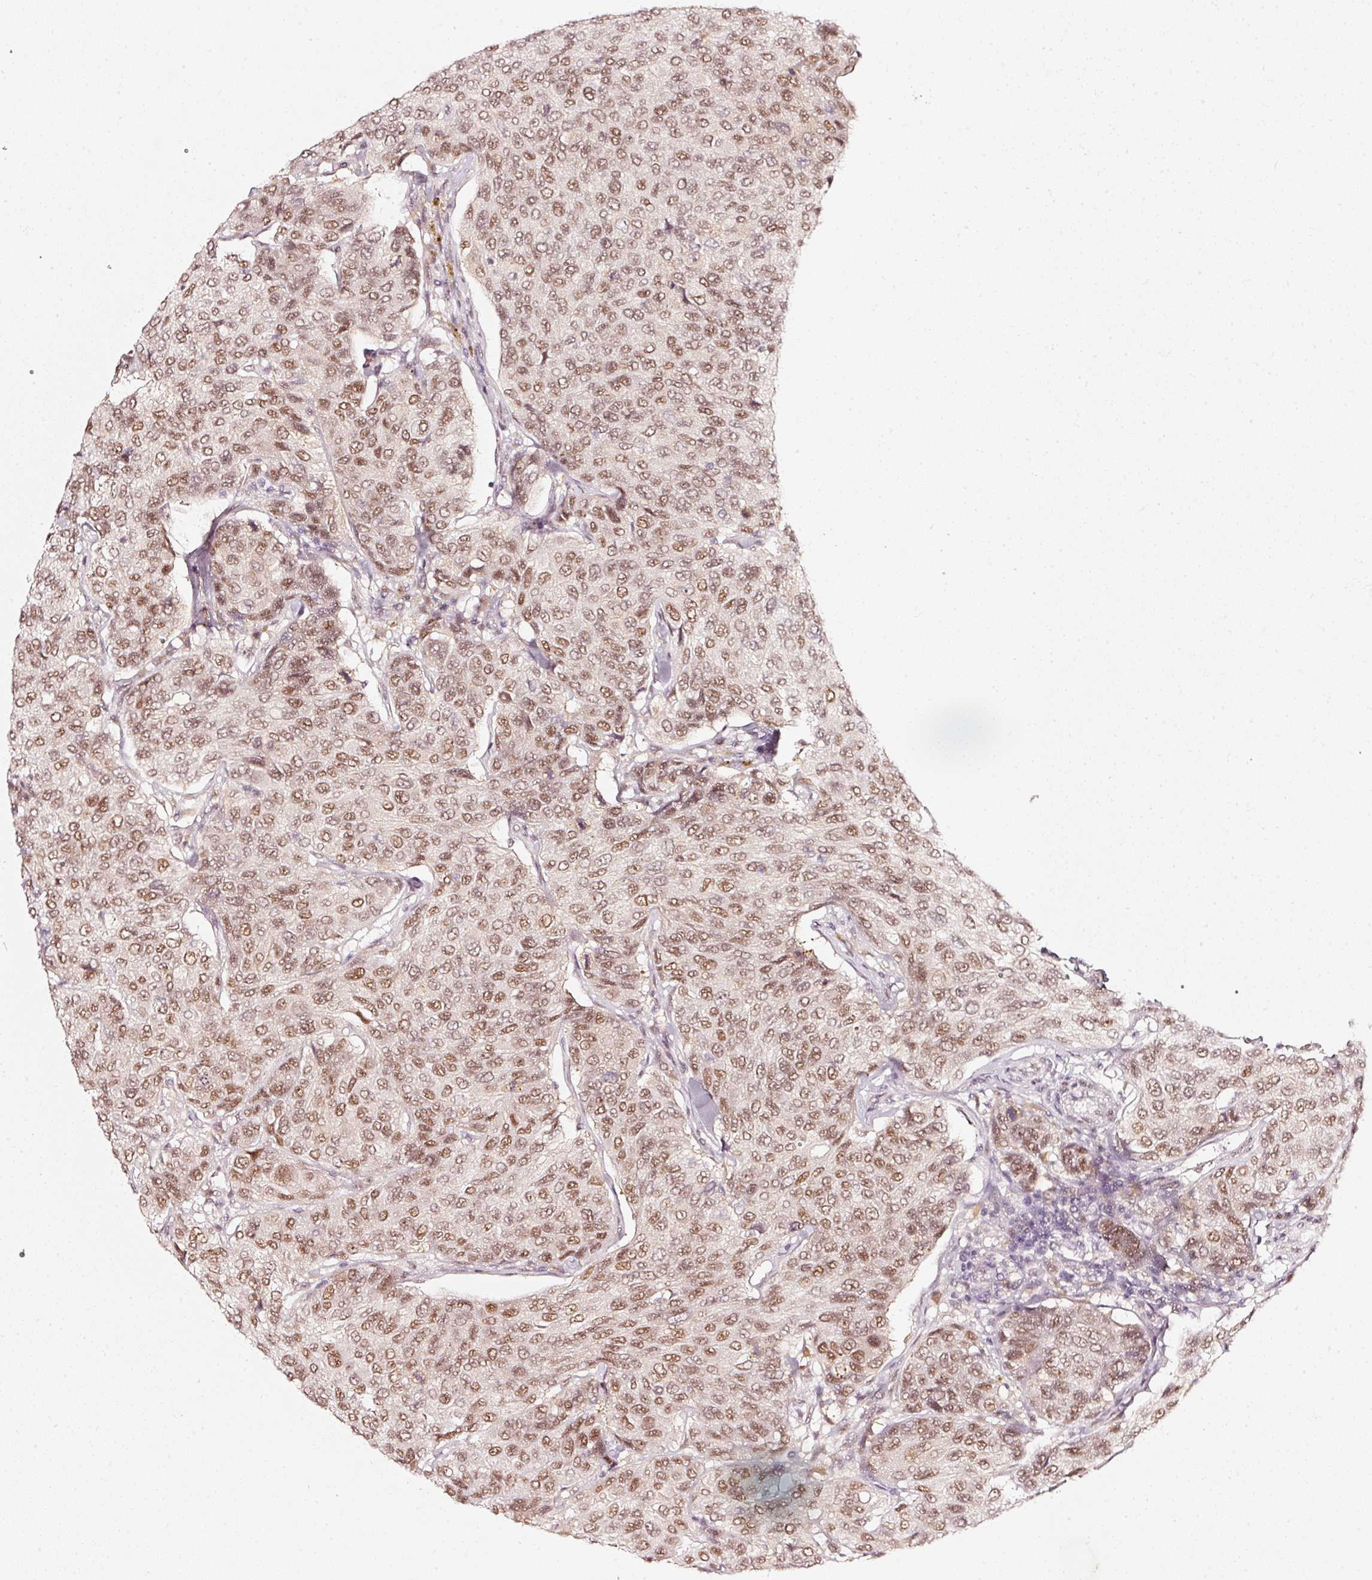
{"staining": {"intensity": "moderate", "quantity": ">75%", "location": "nuclear"}, "tissue": "breast cancer", "cell_type": "Tumor cells", "image_type": "cancer", "snomed": [{"axis": "morphology", "description": "Duct carcinoma"}, {"axis": "topography", "description": "Breast"}], "caption": "Breast intraductal carcinoma stained for a protein reveals moderate nuclear positivity in tumor cells.", "gene": "PPP1R10", "patient": {"sex": "female", "age": 55}}